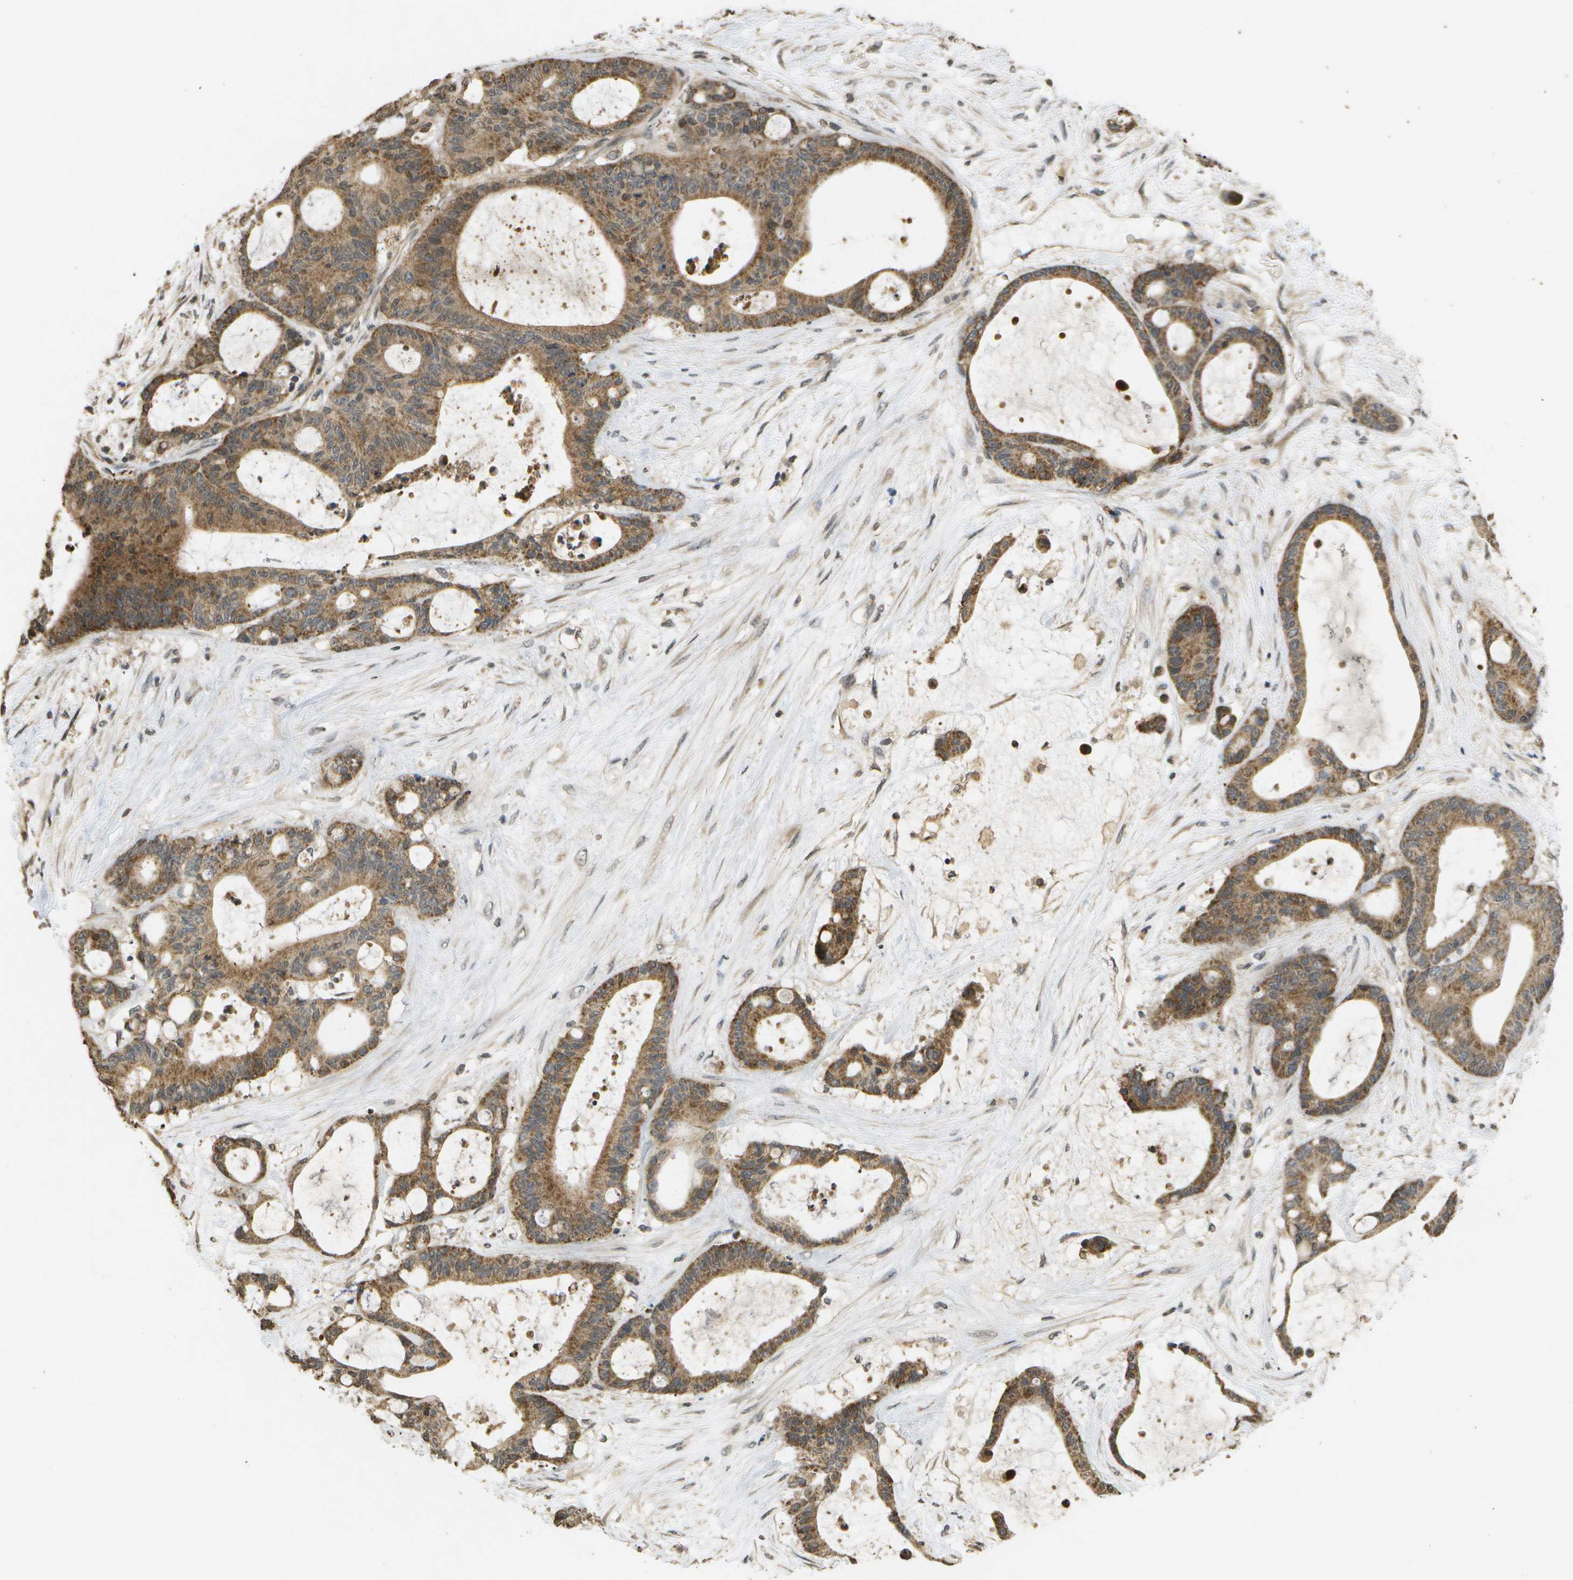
{"staining": {"intensity": "weak", "quantity": ">75%", "location": "cytoplasmic/membranous"}, "tissue": "liver cancer", "cell_type": "Tumor cells", "image_type": "cancer", "snomed": [{"axis": "morphology", "description": "Cholangiocarcinoma"}, {"axis": "topography", "description": "Liver"}], "caption": "IHC photomicrograph of neoplastic tissue: human liver cancer (cholangiocarcinoma) stained using IHC exhibits low levels of weak protein expression localized specifically in the cytoplasmic/membranous of tumor cells, appearing as a cytoplasmic/membranous brown color.", "gene": "RAB21", "patient": {"sex": "female", "age": 73}}